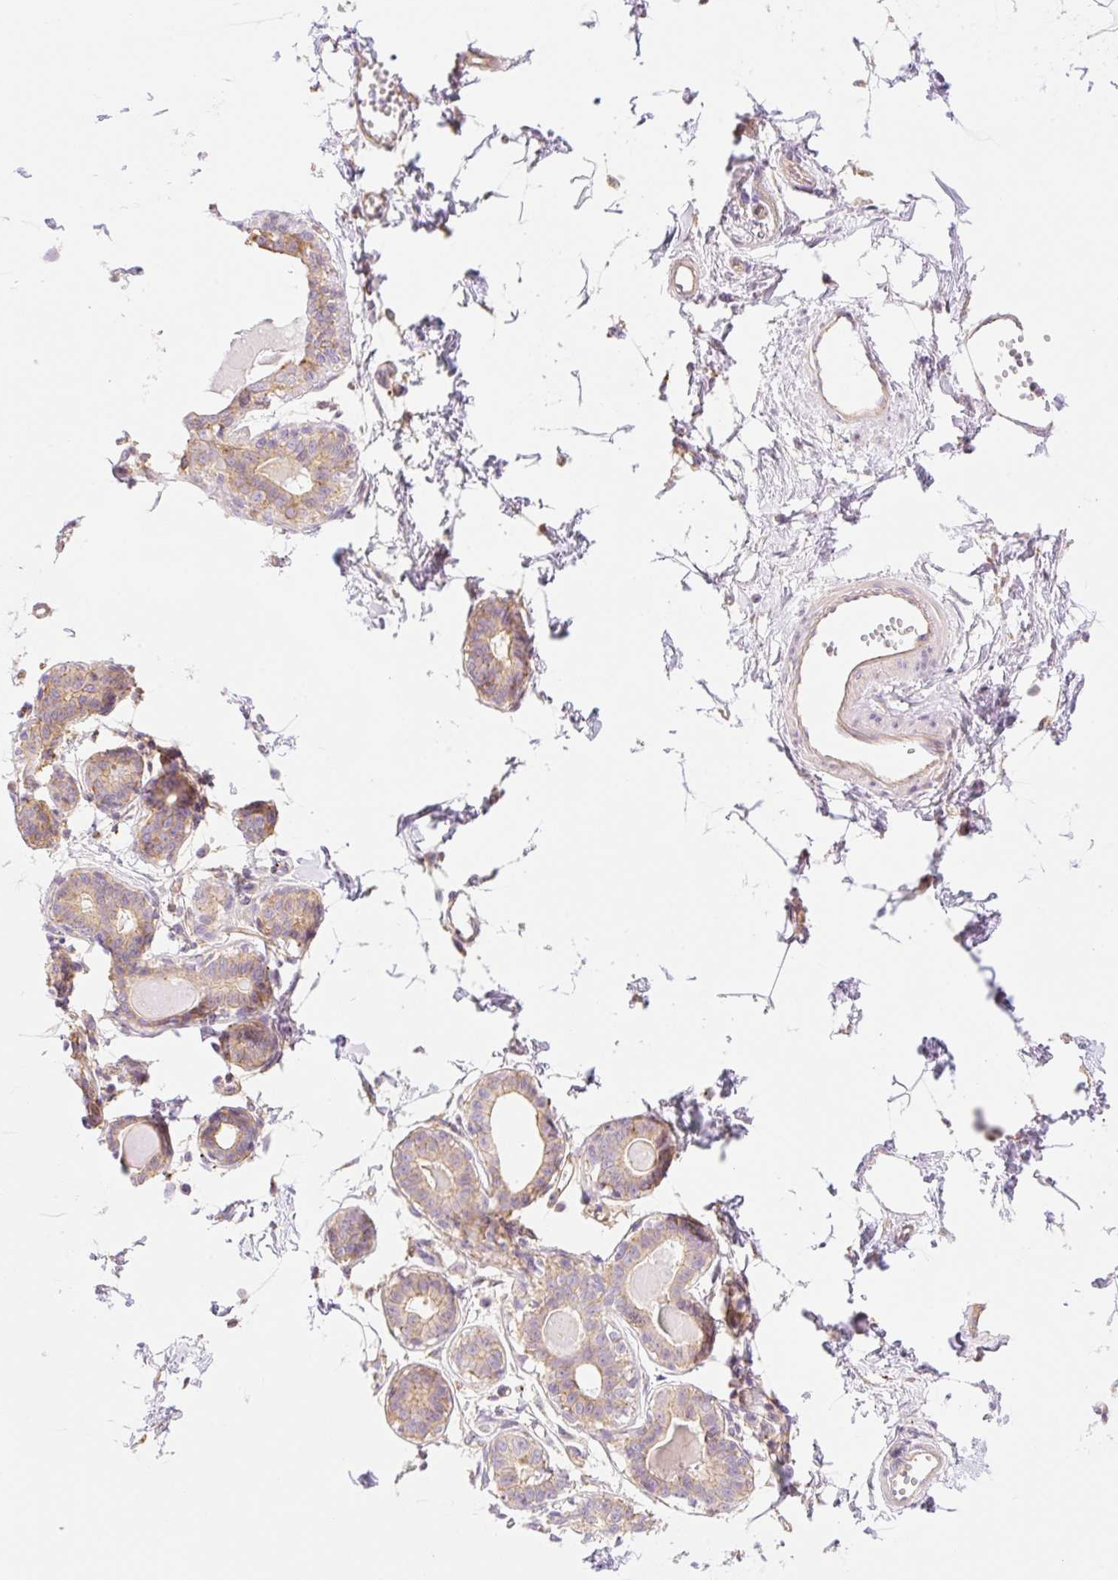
{"staining": {"intensity": "negative", "quantity": "none", "location": "none"}, "tissue": "breast", "cell_type": "Adipocytes", "image_type": "normal", "snomed": [{"axis": "morphology", "description": "Normal tissue, NOS"}, {"axis": "topography", "description": "Breast"}], "caption": "Immunohistochemistry of unremarkable human breast reveals no positivity in adipocytes. (DAB (3,3'-diaminobenzidine) immunohistochemistry with hematoxylin counter stain).", "gene": "NLRP5", "patient": {"sex": "female", "age": 45}}